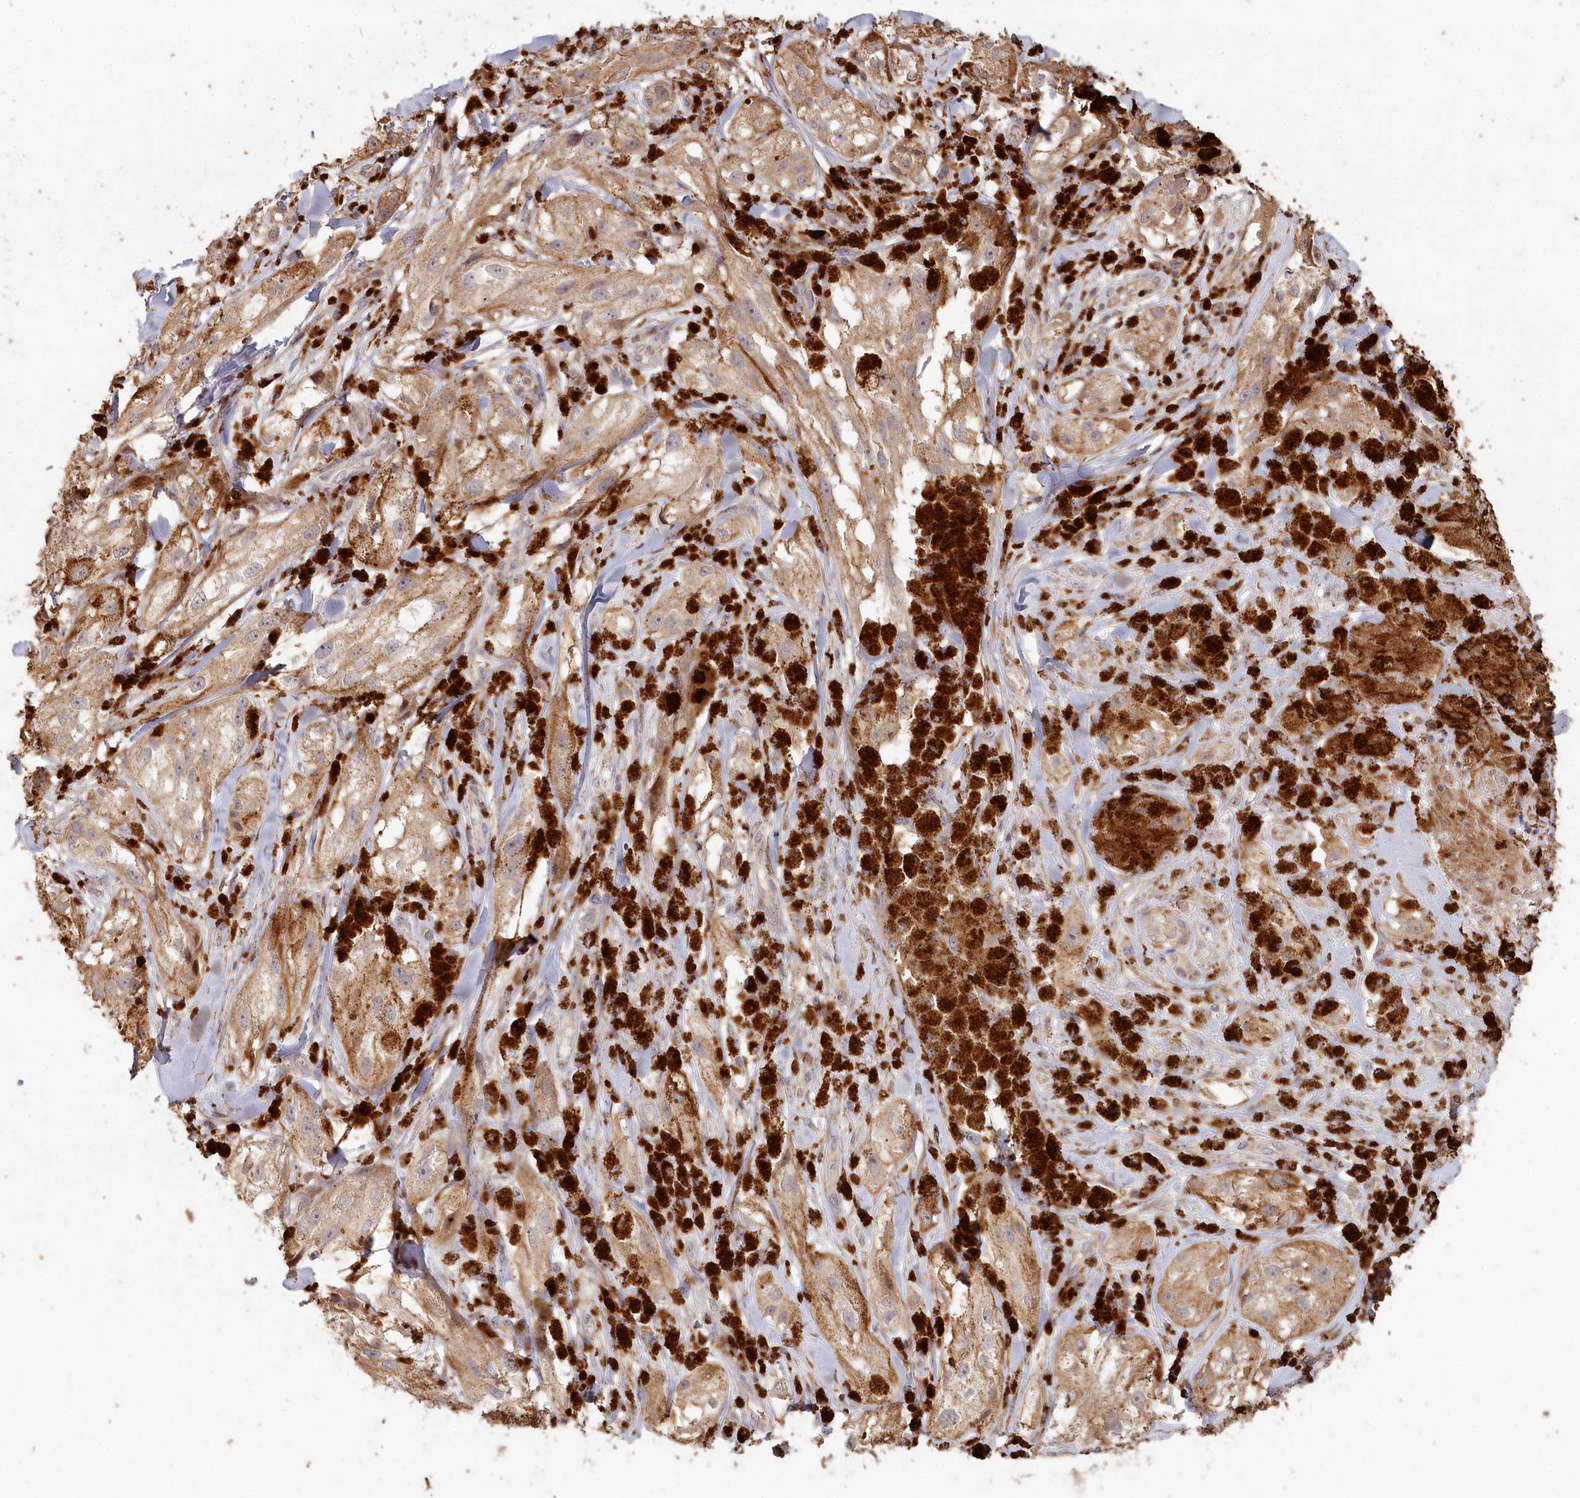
{"staining": {"intensity": "weak", "quantity": "25%-75%", "location": "cytoplasmic/membranous"}, "tissue": "melanoma", "cell_type": "Tumor cells", "image_type": "cancer", "snomed": [{"axis": "morphology", "description": "Malignant melanoma, NOS"}, {"axis": "topography", "description": "Skin"}], "caption": "Weak cytoplasmic/membranous protein expression is seen in approximately 25%-75% of tumor cells in melanoma. (Brightfield microscopy of DAB IHC at high magnification).", "gene": "HAL", "patient": {"sex": "male", "age": 88}}